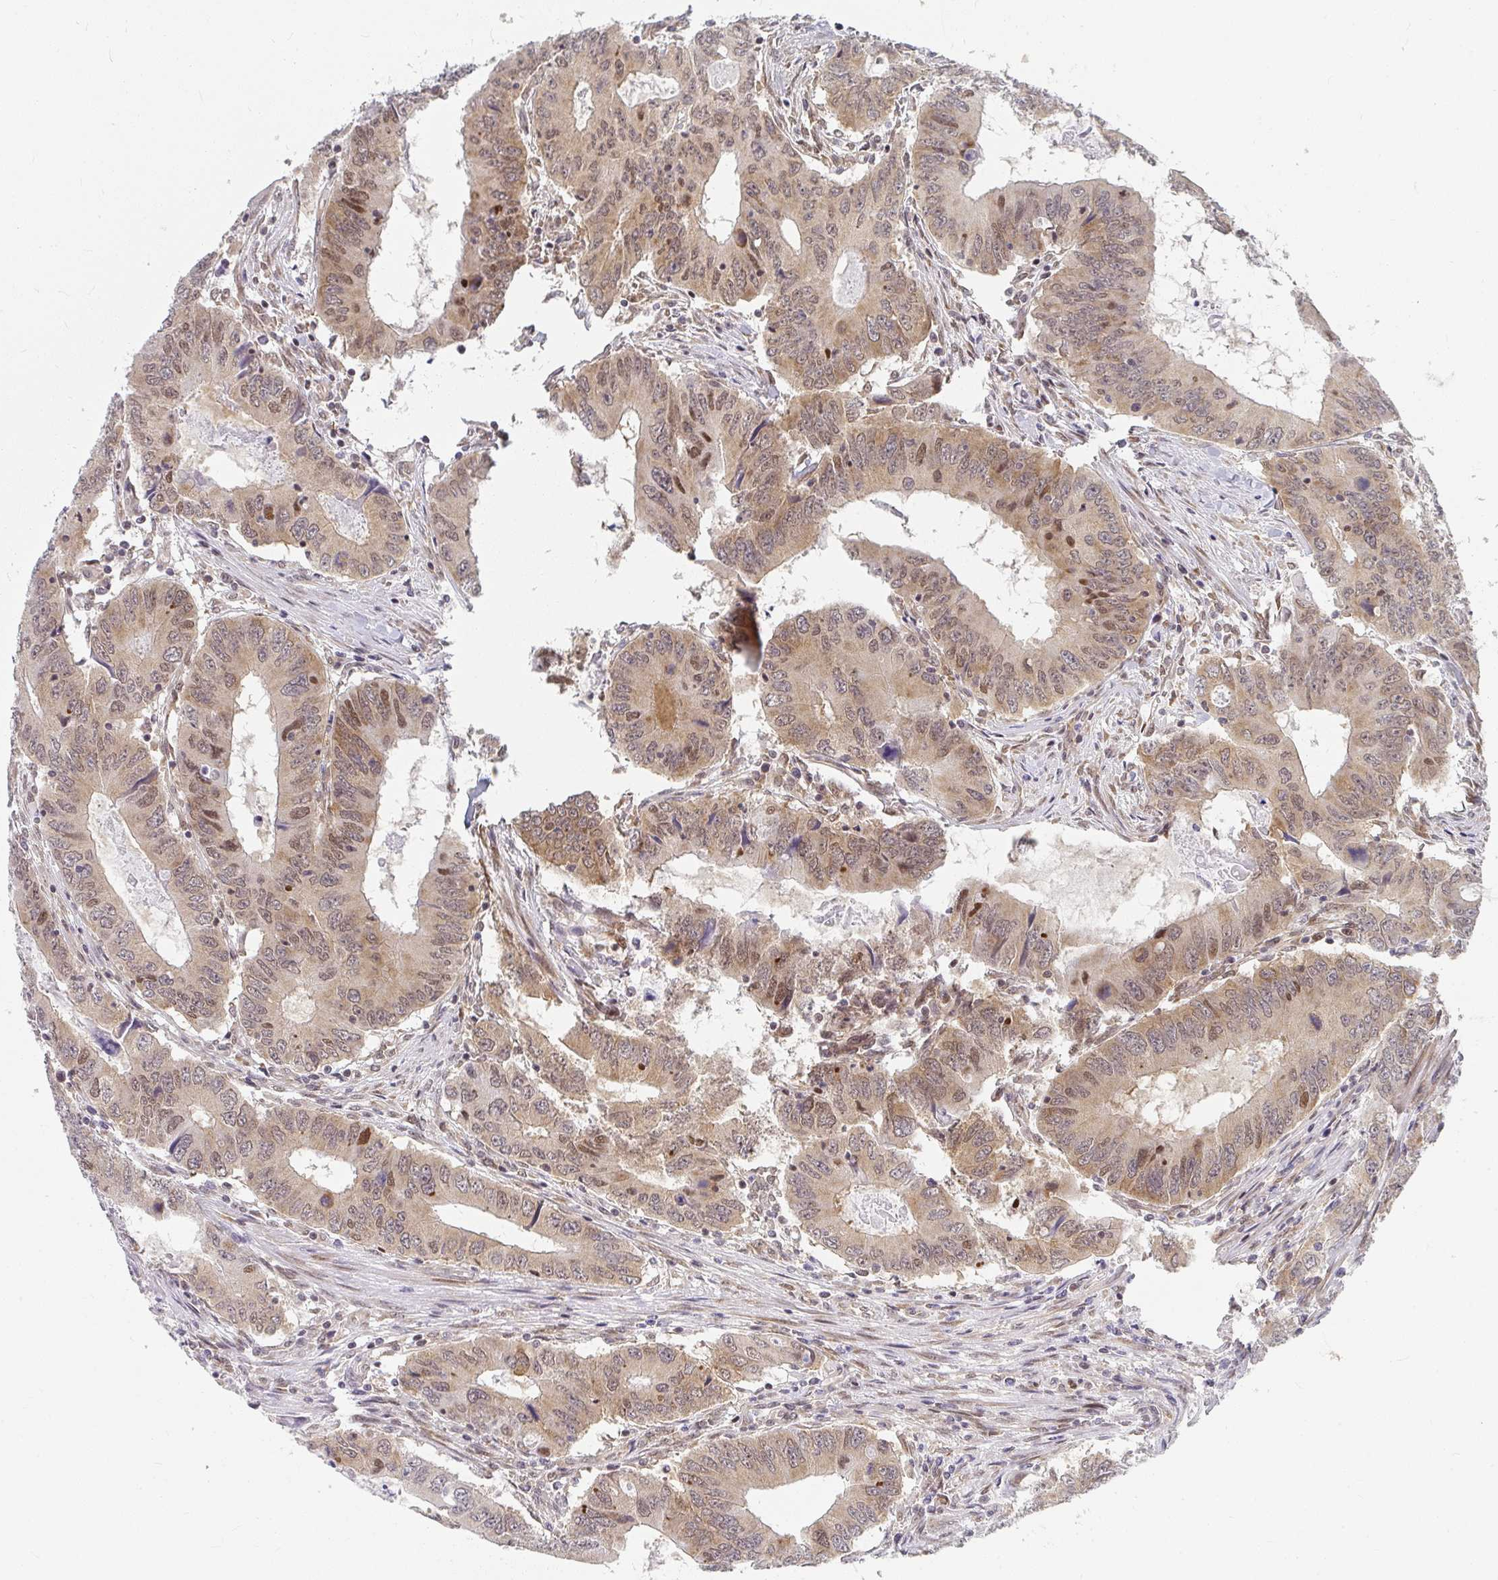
{"staining": {"intensity": "moderate", "quantity": ">75%", "location": "cytoplasmic/membranous,nuclear"}, "tissue": "colorectal cancer", "cell_type": "Tumor cells", "image_type": "cancer", "snomed": [{"axis": "morphology", "description": "Adenocarcinoma, NOS"}, {"axis": "topography", "description": "Colon"}], "caption": "About >75% of tumor cells in human colorectal cancer display moderate cytoplasmic/membranous and nuclear protein staining as visualized by brown immunohistochemical staining.", "gene": "SYNCRIP", "patient": {"sex": "male", "age": 53}}